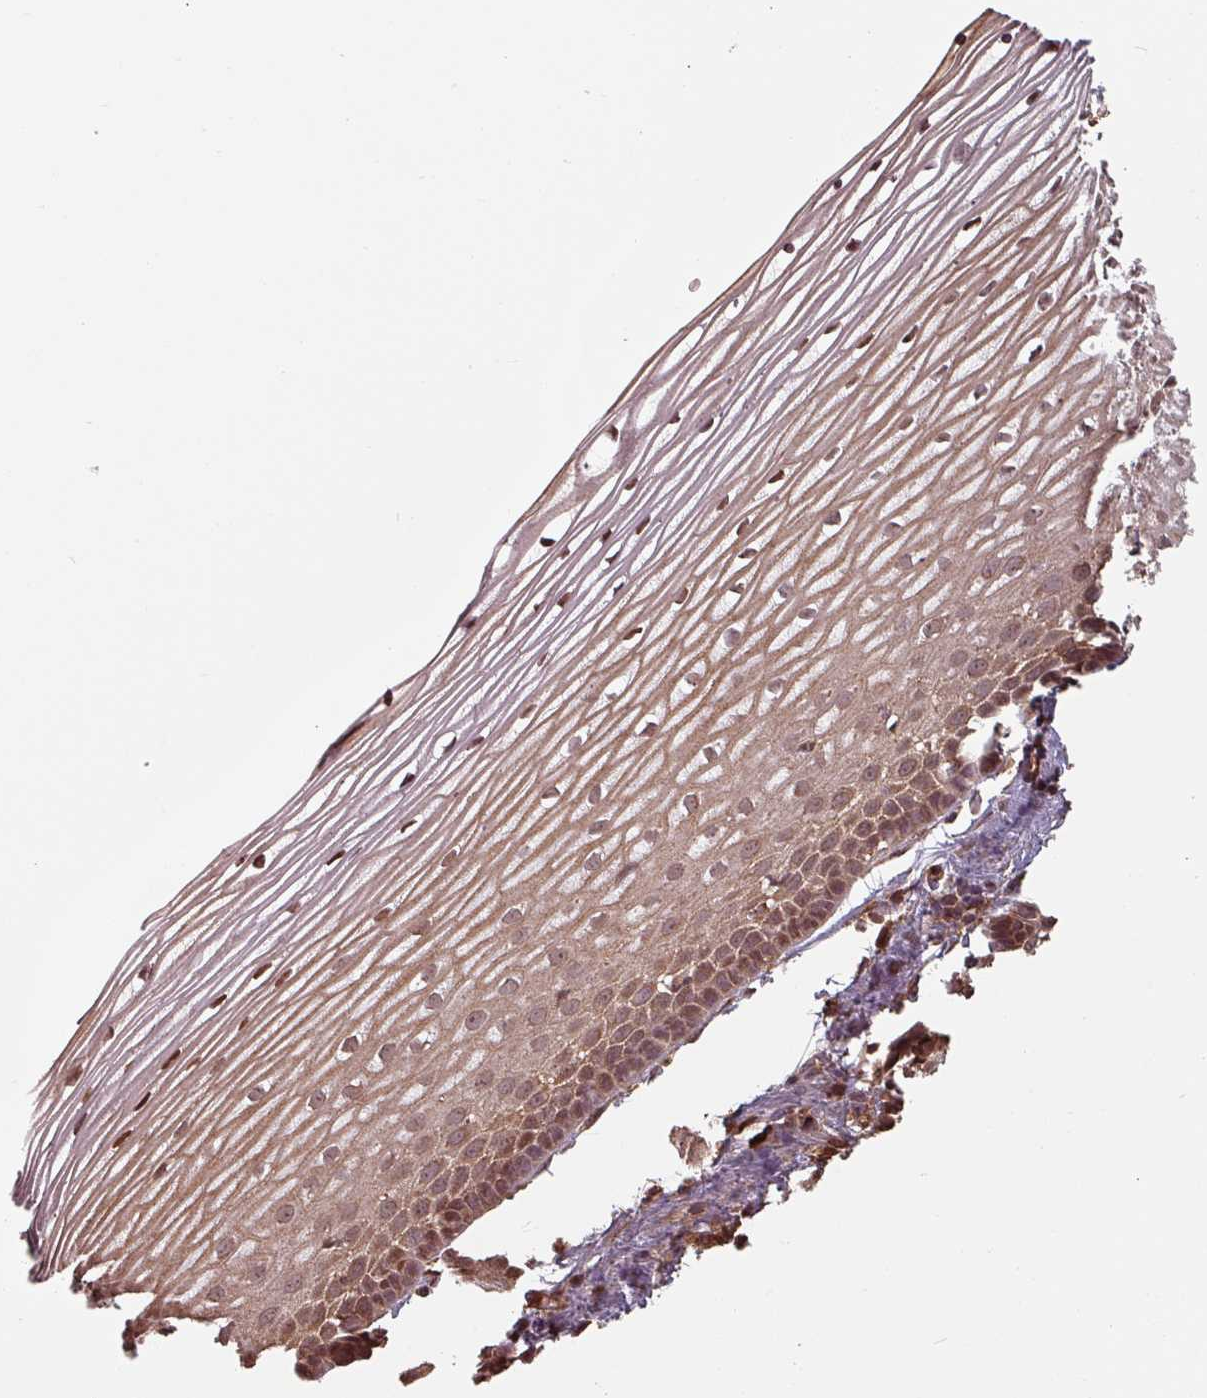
{"staining": {"intensity": "moderate", "quantity": ">75%", "location": "cytoplasmic/membranous"}, "tissue": "cervix", "cell_type": "Glandular cells", "image_type": "normal", "snomed": [{"axis": "morphology", "description": "Normal tissue, NOS"}, {"axis": "topography", "description": "Cervix"}], "caption": "An immunohistochemistry (IHC) histopathology image of normal tissue is shown. Protein staining in brown labels moderate cytoplasmic/membranous positivity in cervix within glandular cells. The staining was performed using DAB to visualize the protein expression in brown, while the nuclei were stained in blue with hematoxylin (Magnification: 20x).", "gene": "EID1", "patient": {"sex": "female", "age": 47}}